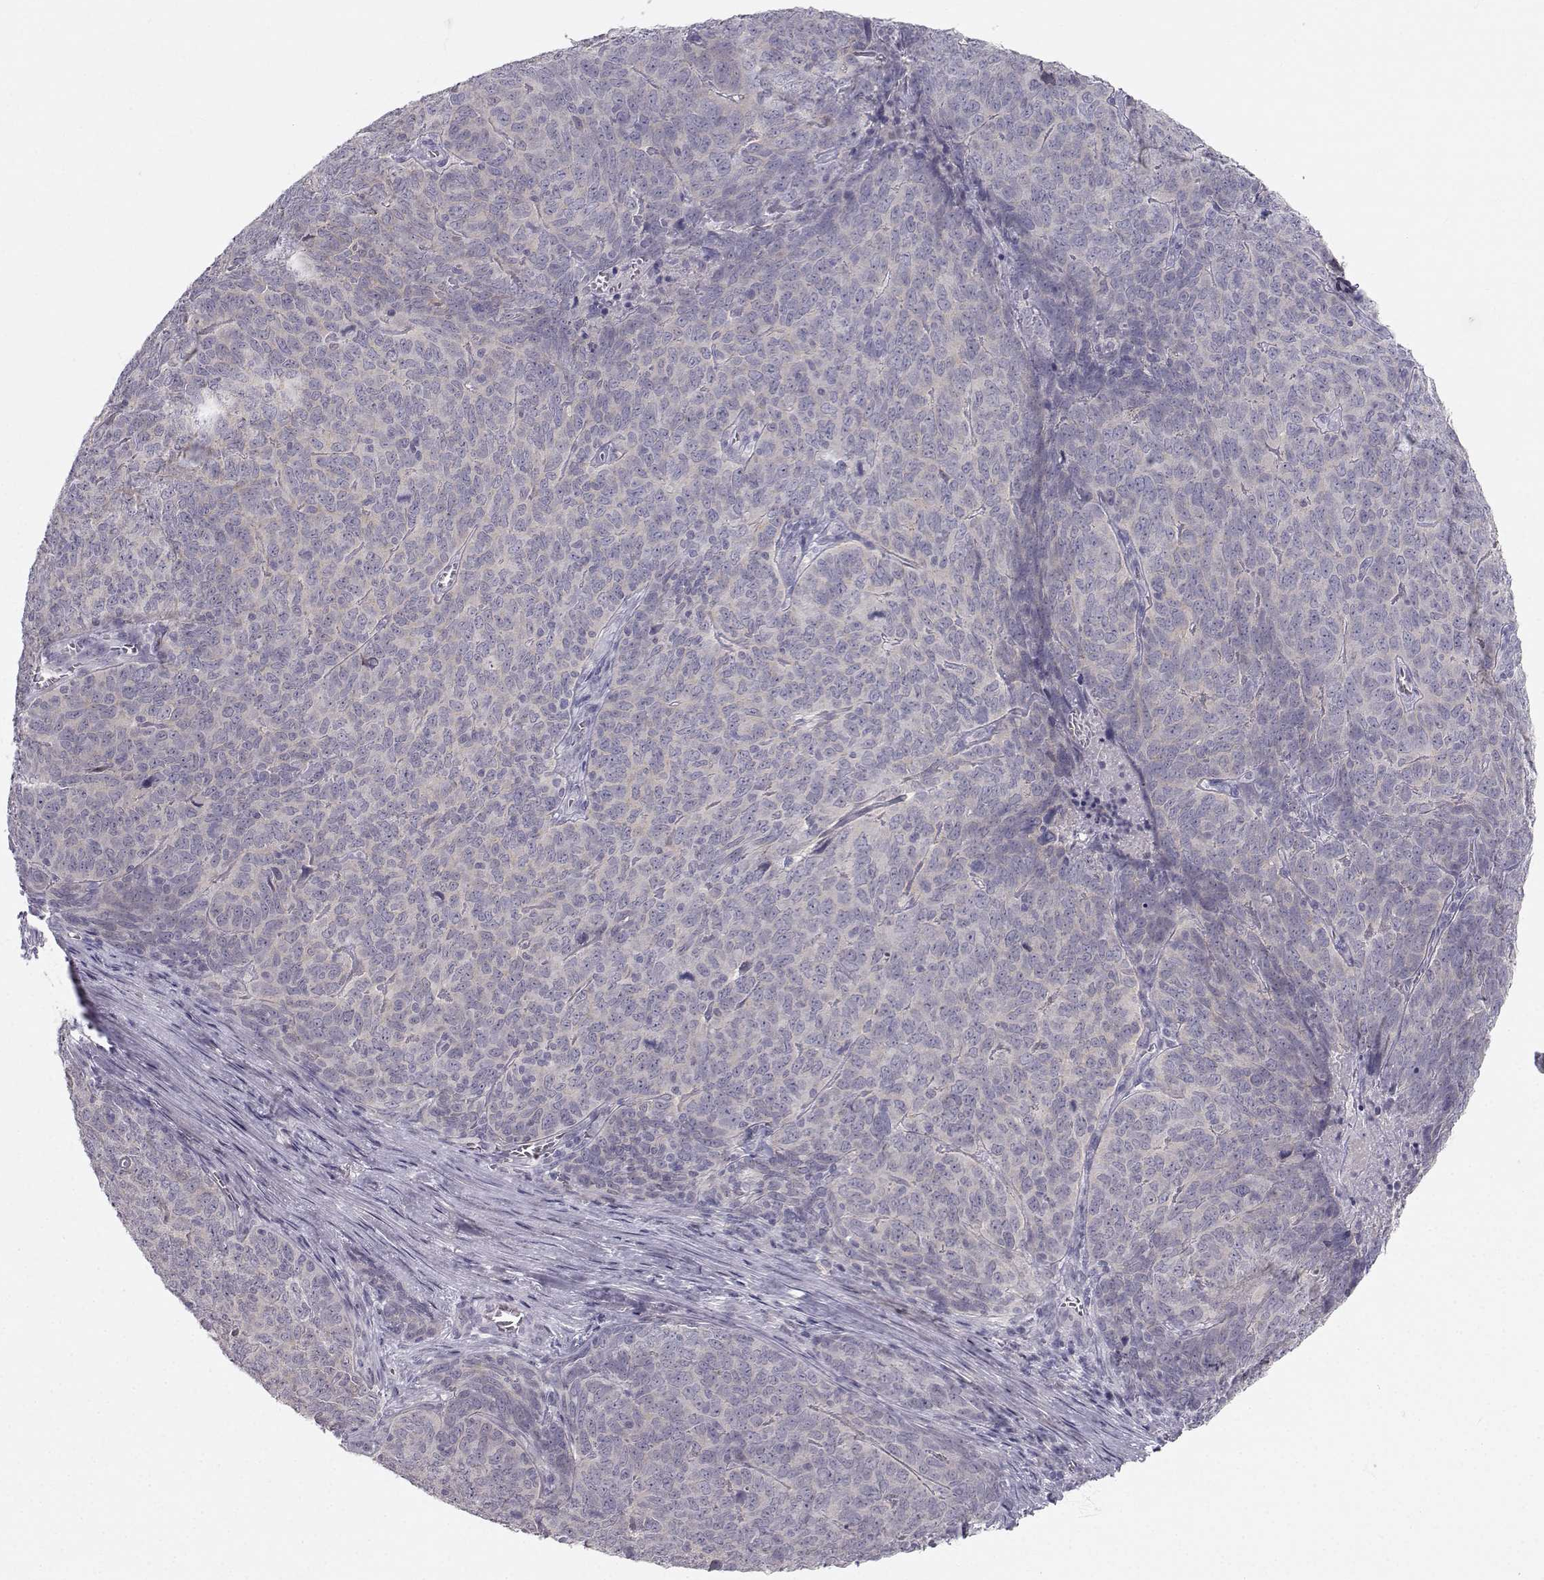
{"staining": {"intensity": "negative", "quantity": "none", "location": "none"}, "tissue": "skin cancer", "cell_type": "Tumor cells", "image_type": "cancer", "snomed": [{"axis": "morphology", "description": "Squamous cell carcinoma, NOS"}, {"axis": "topography", "description": "Skin"}, {"axis": "topography", "description": "Anal"}], "caption": "Tumor cells show no significant staining in skin squamous cell carcinoma.", "gene": "ZNF185", "patient": {"sex": "female", "age": 51}}